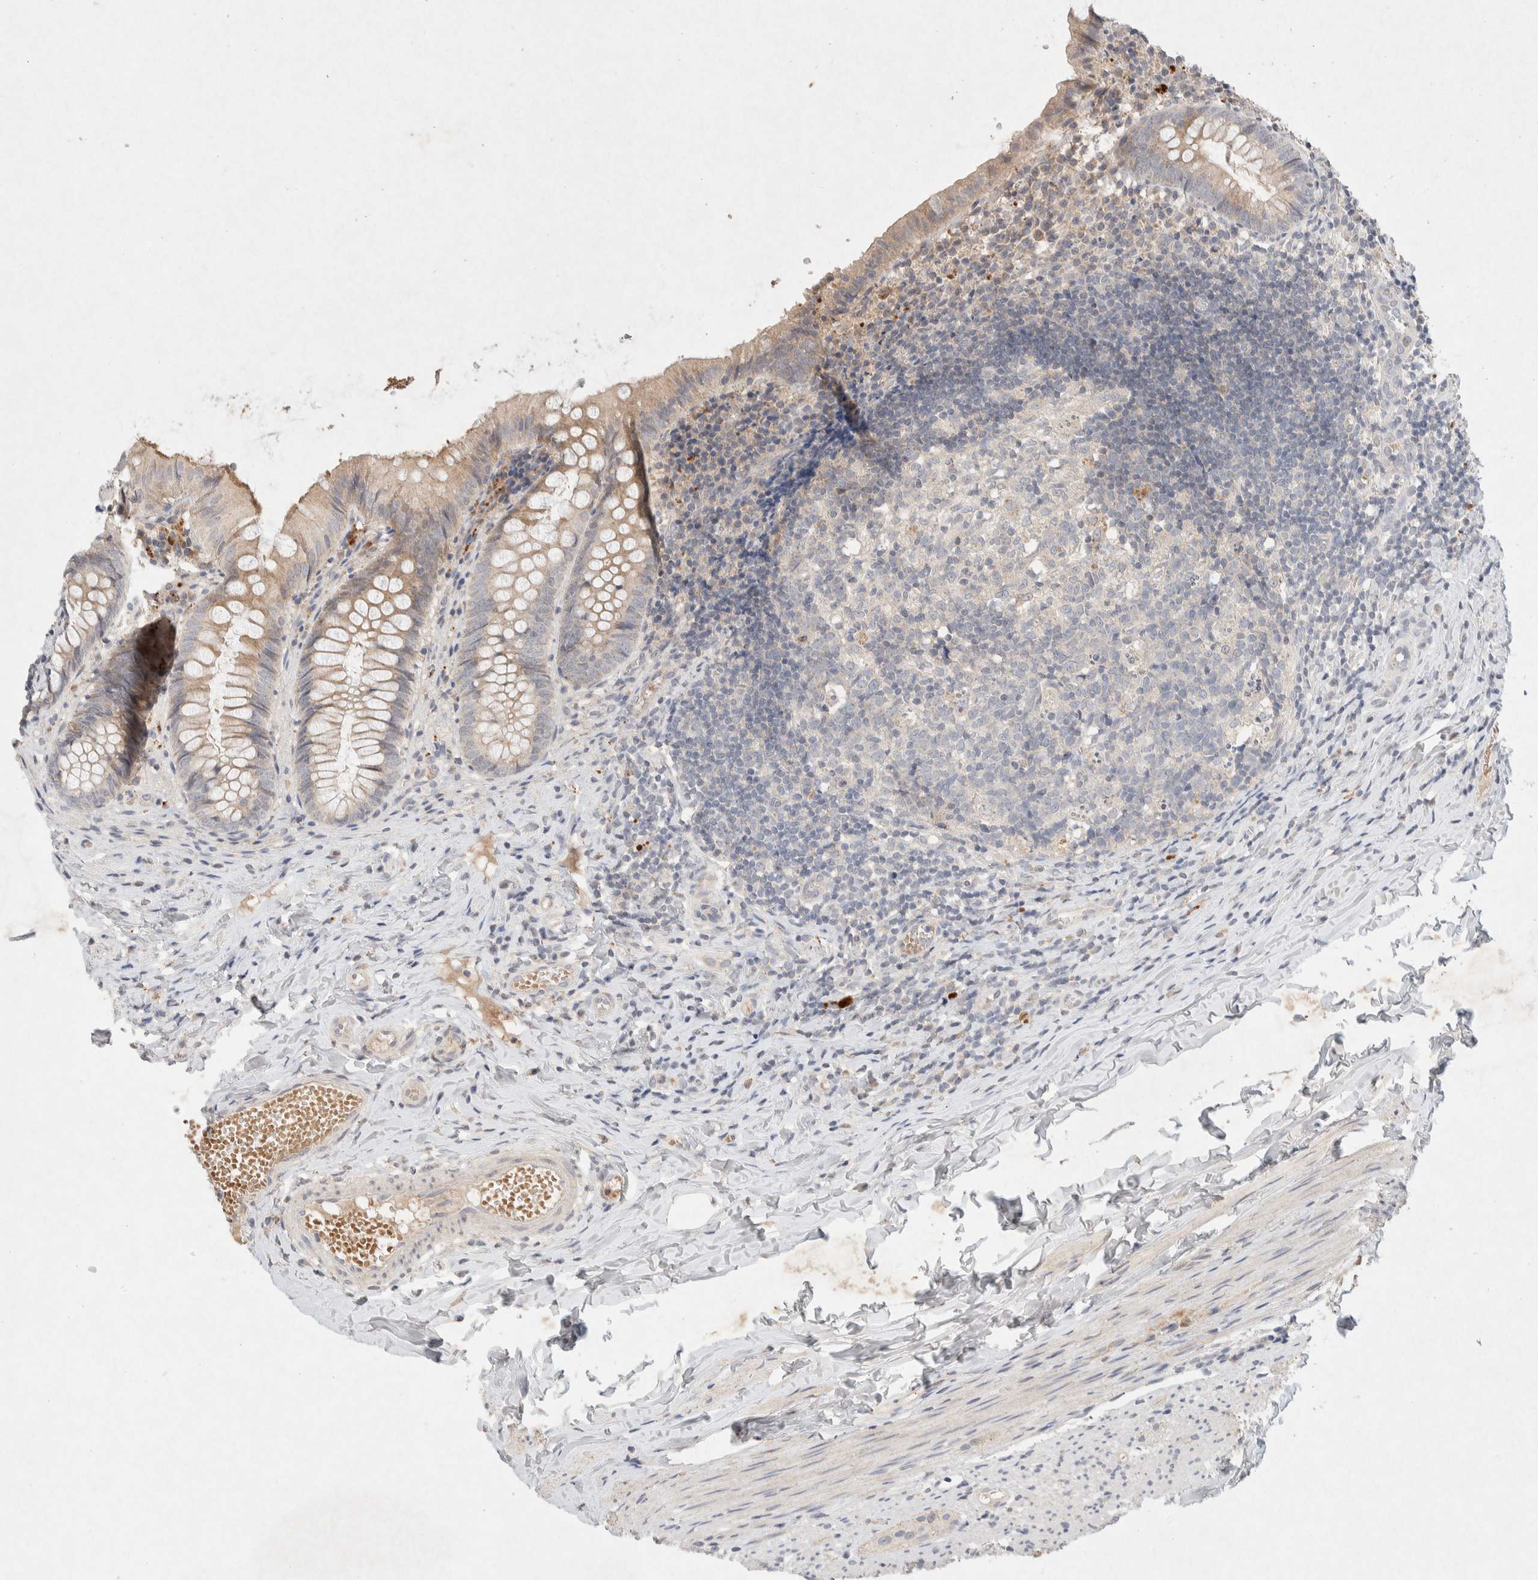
{"staining": {"intensity": "weak", "quantity": ">75%", "location": "cytoplasmic/membranous"}, "tissue": "appendix", "cell_type": "Glandular cells", "image_type": "normal", "snomed": [{"axis": "morphology", "description": "Normal tissue, NOS"}, {"axis": "topography", "description": "Appendix"}], "caption": "Protein analysis of normal appendix displays weak cytoplasmic/membranous staining in approximately >75% of glandular cells.", "gene": "GNAI1", "patient": {"sex": "male", "age": 8}}